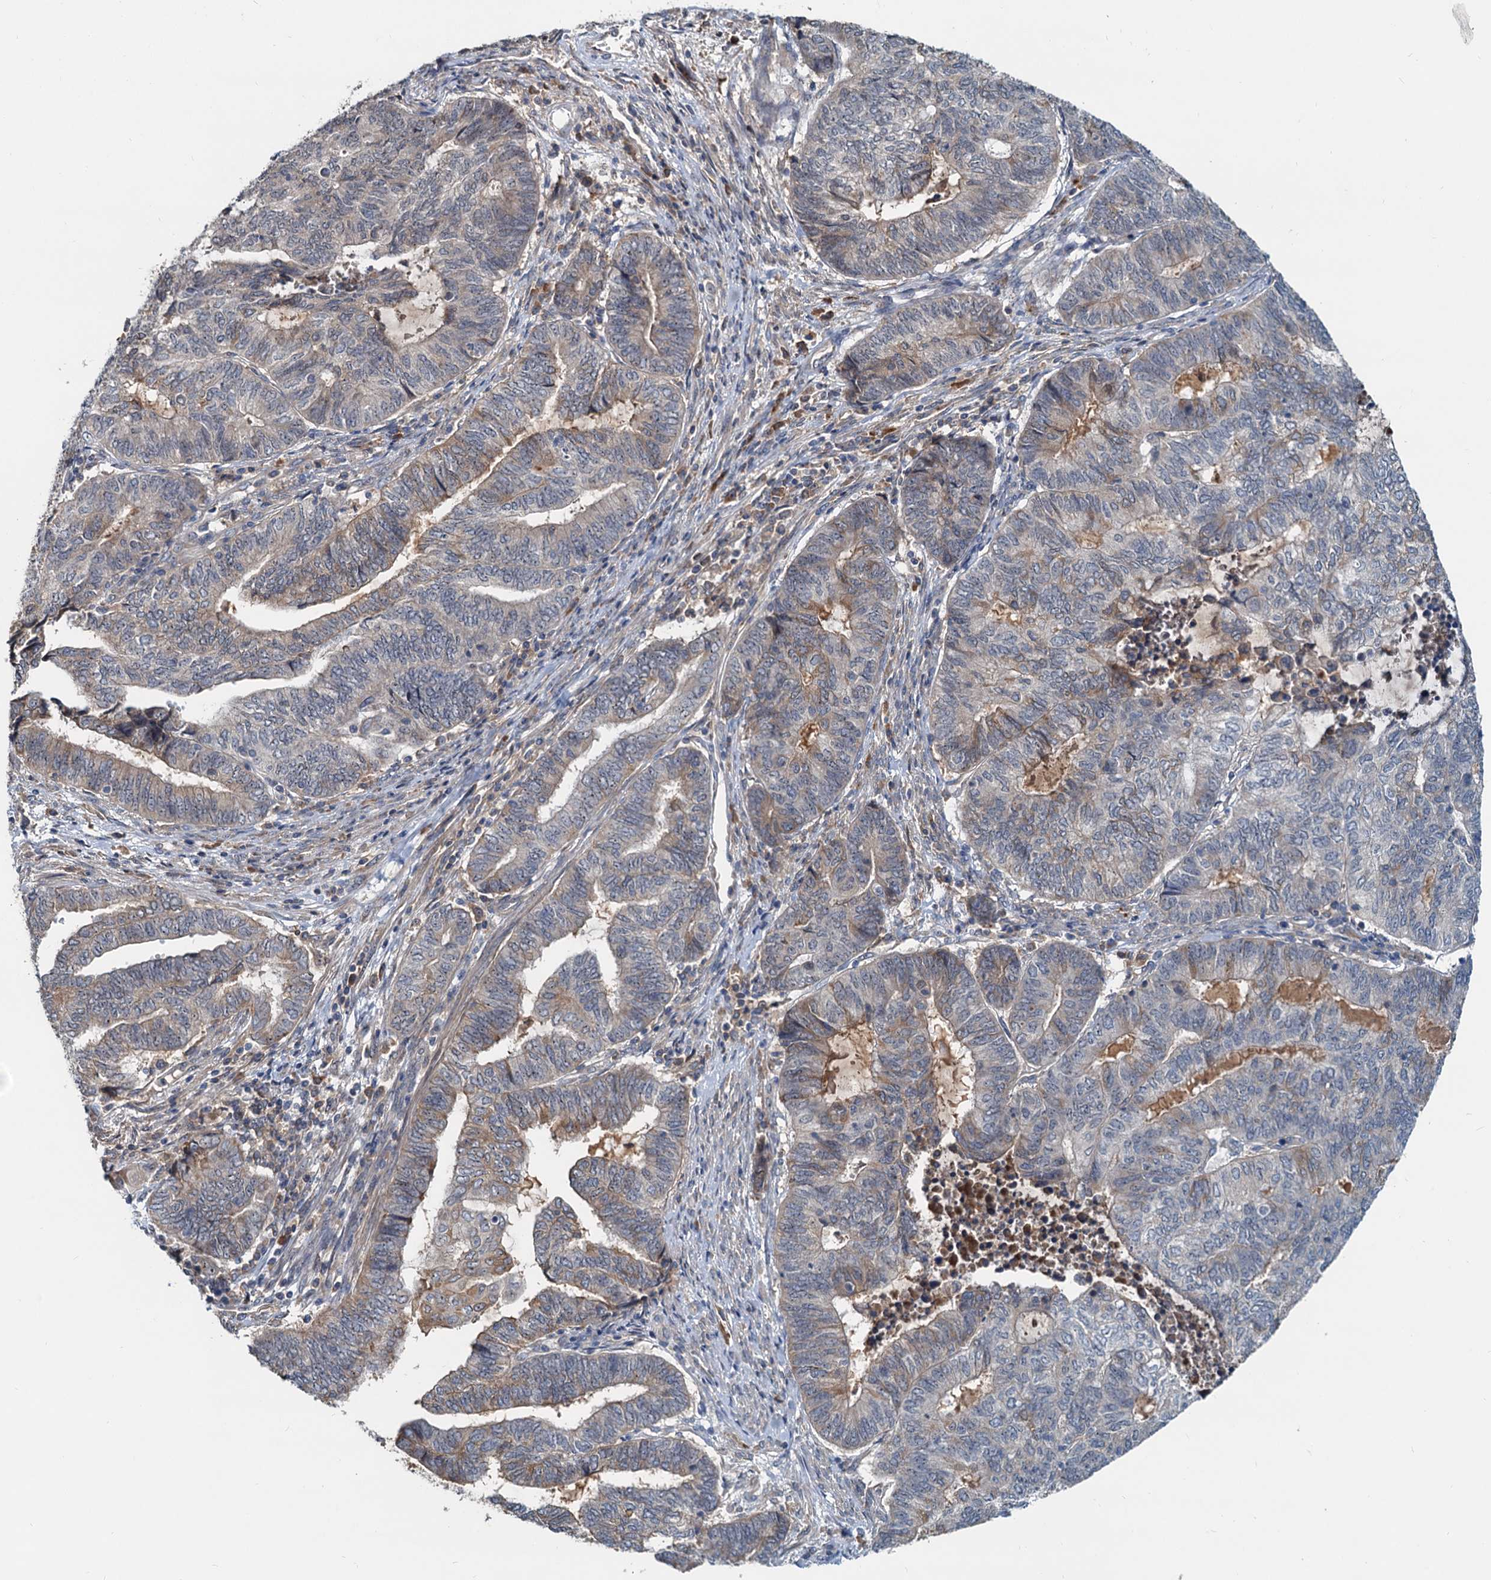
{"staining": {"intensity": "weak", "quantity": "<25%", "location": "cytoplasmic/membranous"}, "tissue": "endometrial cancer", "cell_type": "Tumor cells", "image_type": "cancer", "snomed": [{"axis": "morphology", "description": "Adenocarcinoma, NOS"}, {"axis": "topography", "description": "Uterus"}, {"axis": "topography", "description": "Endometrium"}], "caption": "Endometrial cancer was stained to show a protein in brown. There is no significant staining in tumor cells. Nuclei are stained in blue.", "gene": "RGS7BP", "patient": {"sex": "female", "age": 70}}